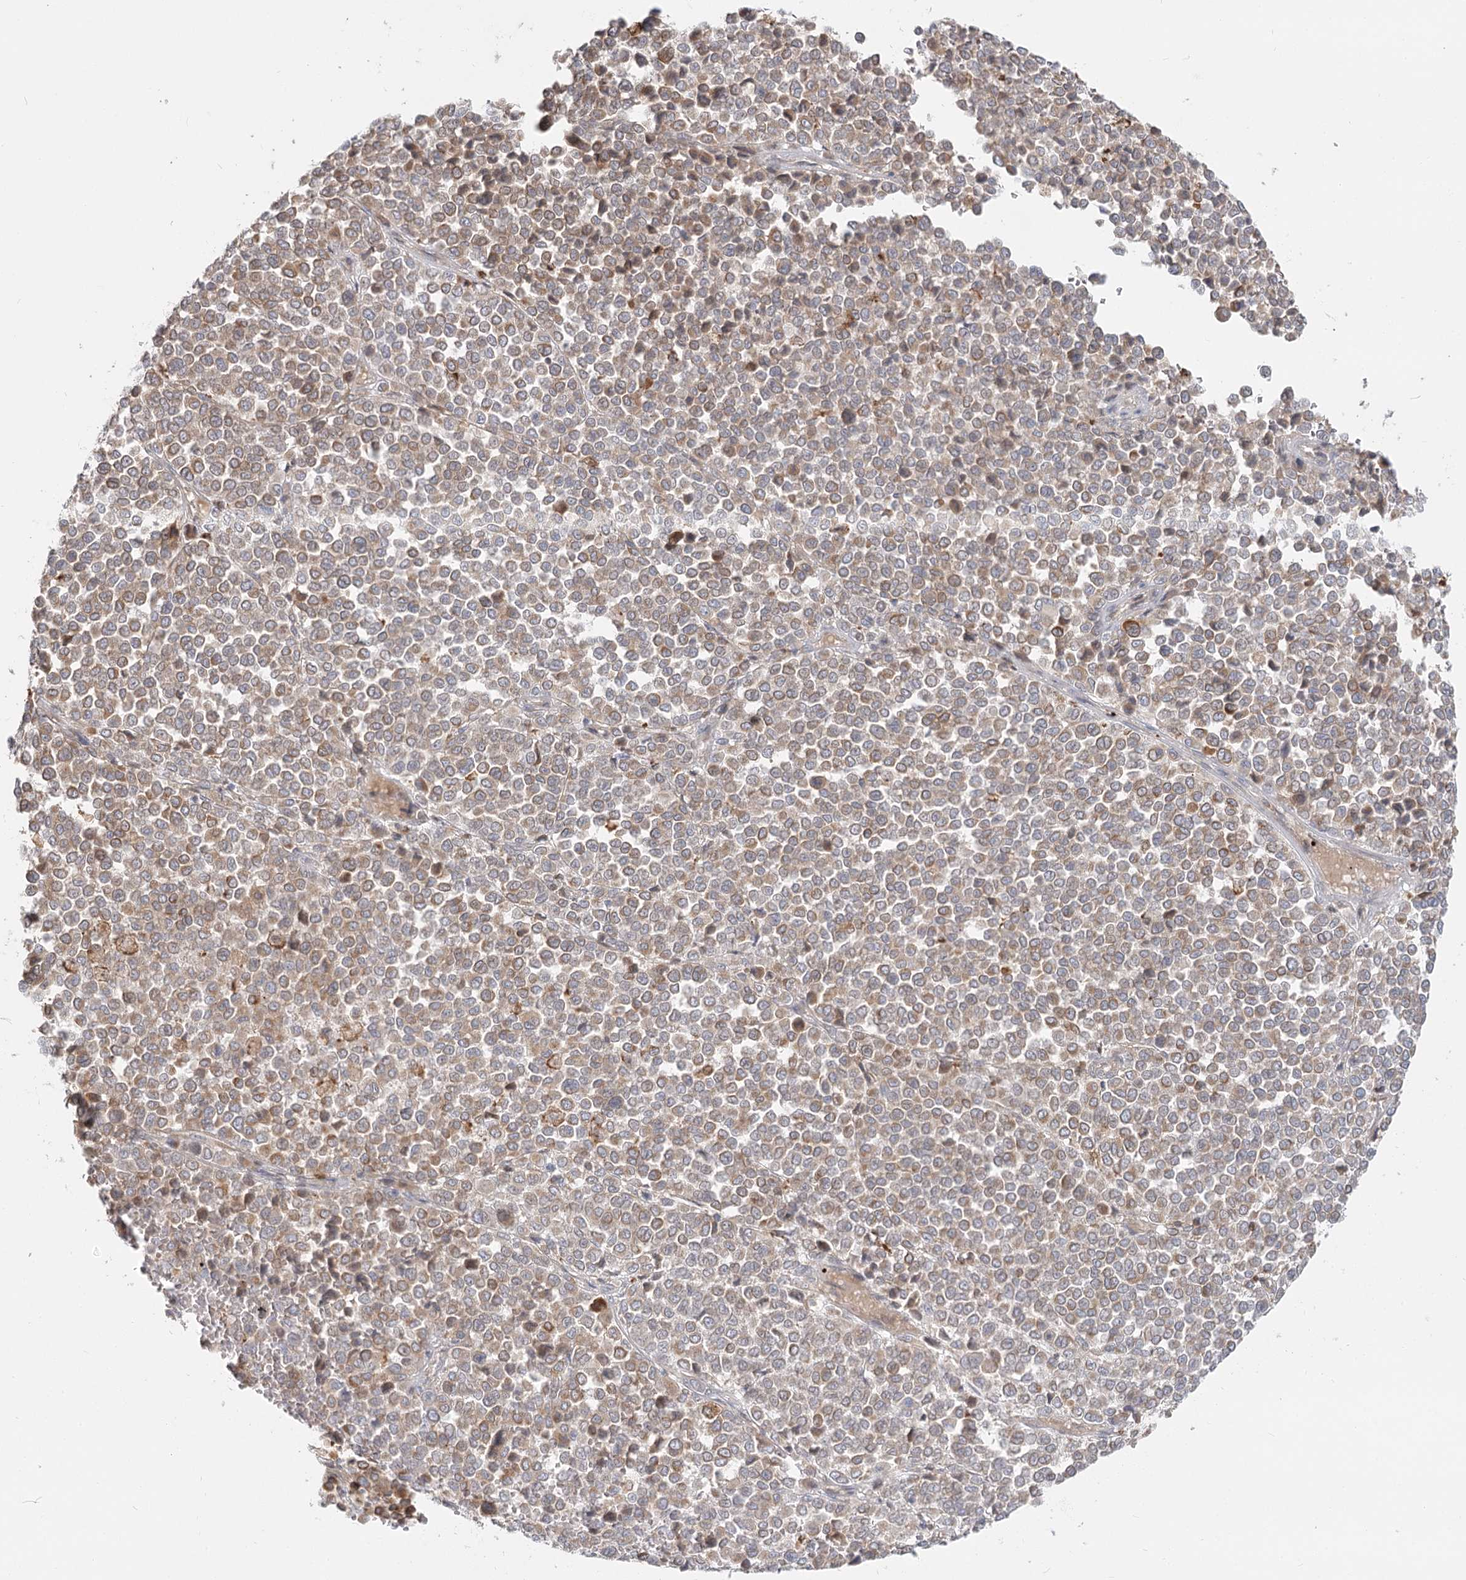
{"staining": {"intensity": "moderate", "quantity": ">75%", "location": "cytoplasmic/membranous"}, "tissue": "melanoma", "cell_type": "Tumor cells", "image_type": "cancer", "snomed": [{"axis": "morphology", "description": "Malignant melanoma, Metastatic site"}, {"axis": "topography", "description": "Pancreas"}], "caption": "The photomicrograph demonstrates a brown stain indicating the presence of a protein in the cytoplasmic/membranous of tumor cells in melanoma.", "gene": "MTMR3", "patient": {"sex": "female", "age": 30}}